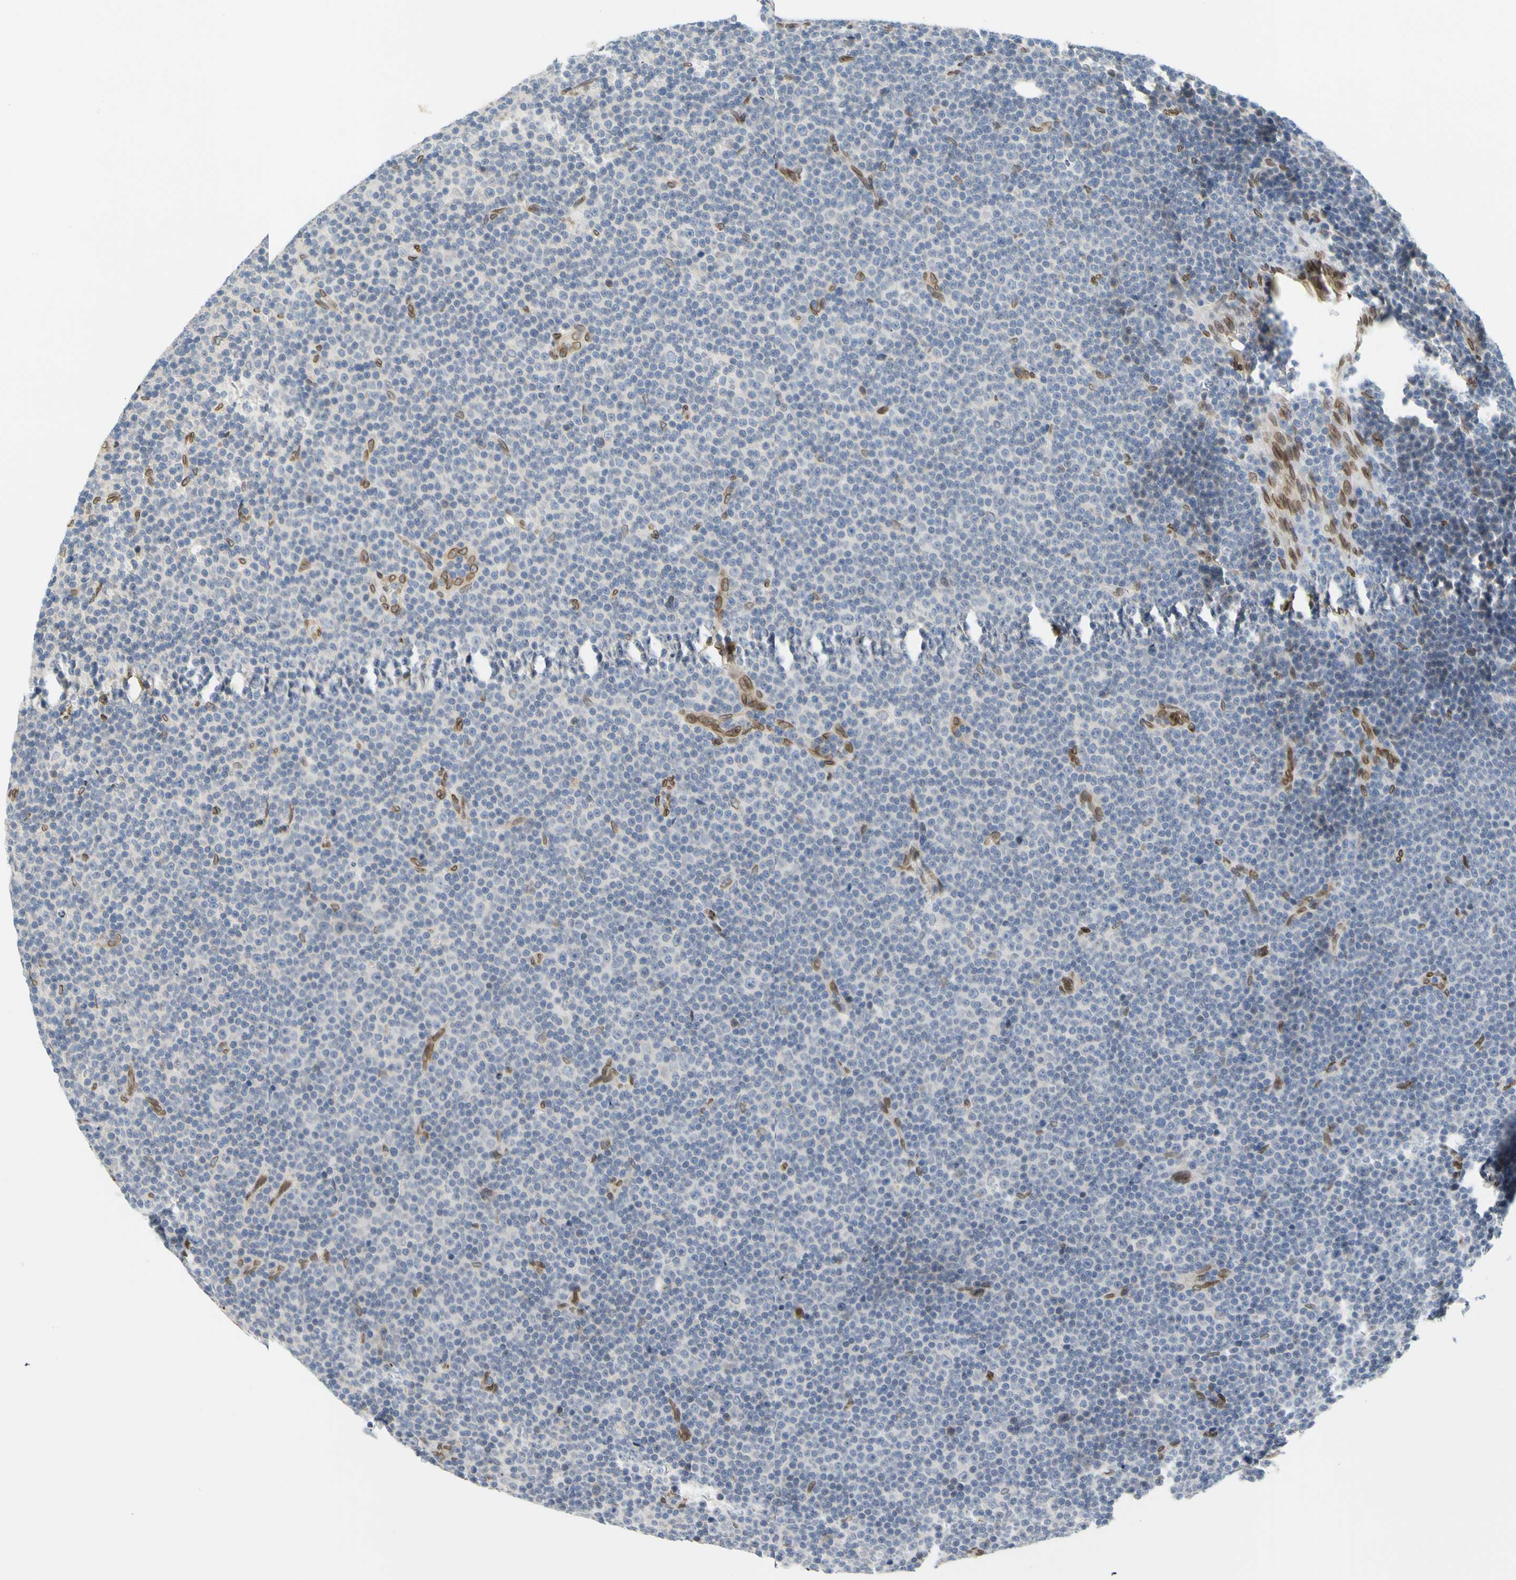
{"staining": {"intensity": "negative", "quantity": "none", "location": "none"}, "tissue": "lymphoma", "cell_type": "Tumor cells", "image_type": "cancer", "snomed": [{"axis": "morphology", "description": "Malignant lymphoma, non-Hodgkin's type, Low grade"}, {"axis": "topography", "description": "Lymph node"}], "caption": "The micrograph reveals no staining of tumor cells in lymphoma.", "gene": "SUN1", "patient": {"sex": "female", "age": 67}}